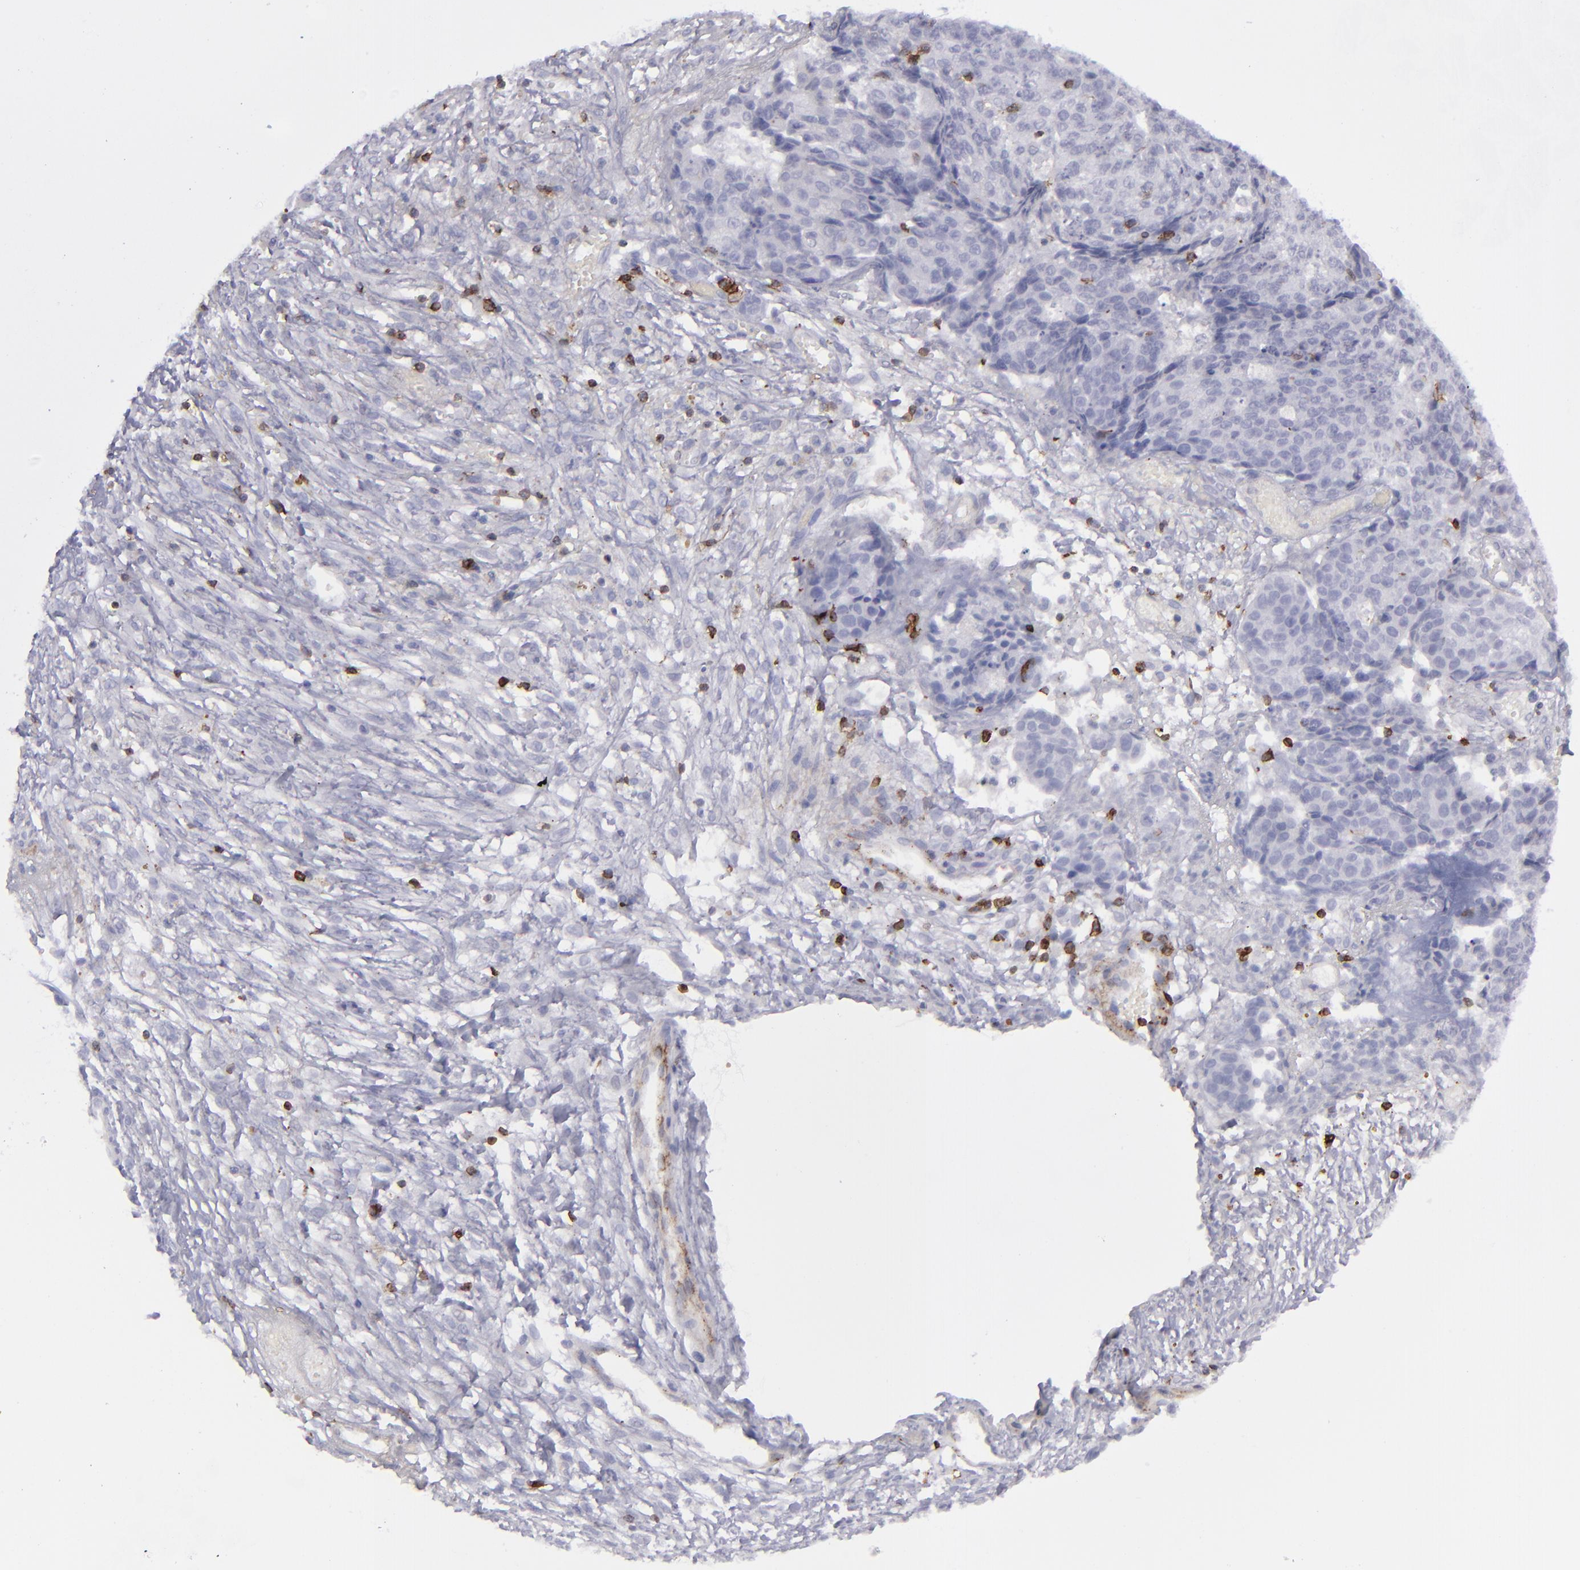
{"staining": {"intensity": "negative", "quantity": "none", "location": "none"}, "tissue": "ovarian cancer", "cell_type": "Tumor cells", "image_type": "cancer", "snomed": [{"axis": "morphology", "description": "Carcinoma, endometroid"}, {"axis": "topography", "description": "Ovary"}], "caption": "An immunohistochemistry image of ovarian cancer is shown. There is no staining in tumor cells of ovarian cancer.", "gene": "CD27", "patient": {"sex": "female", "age": 42}}